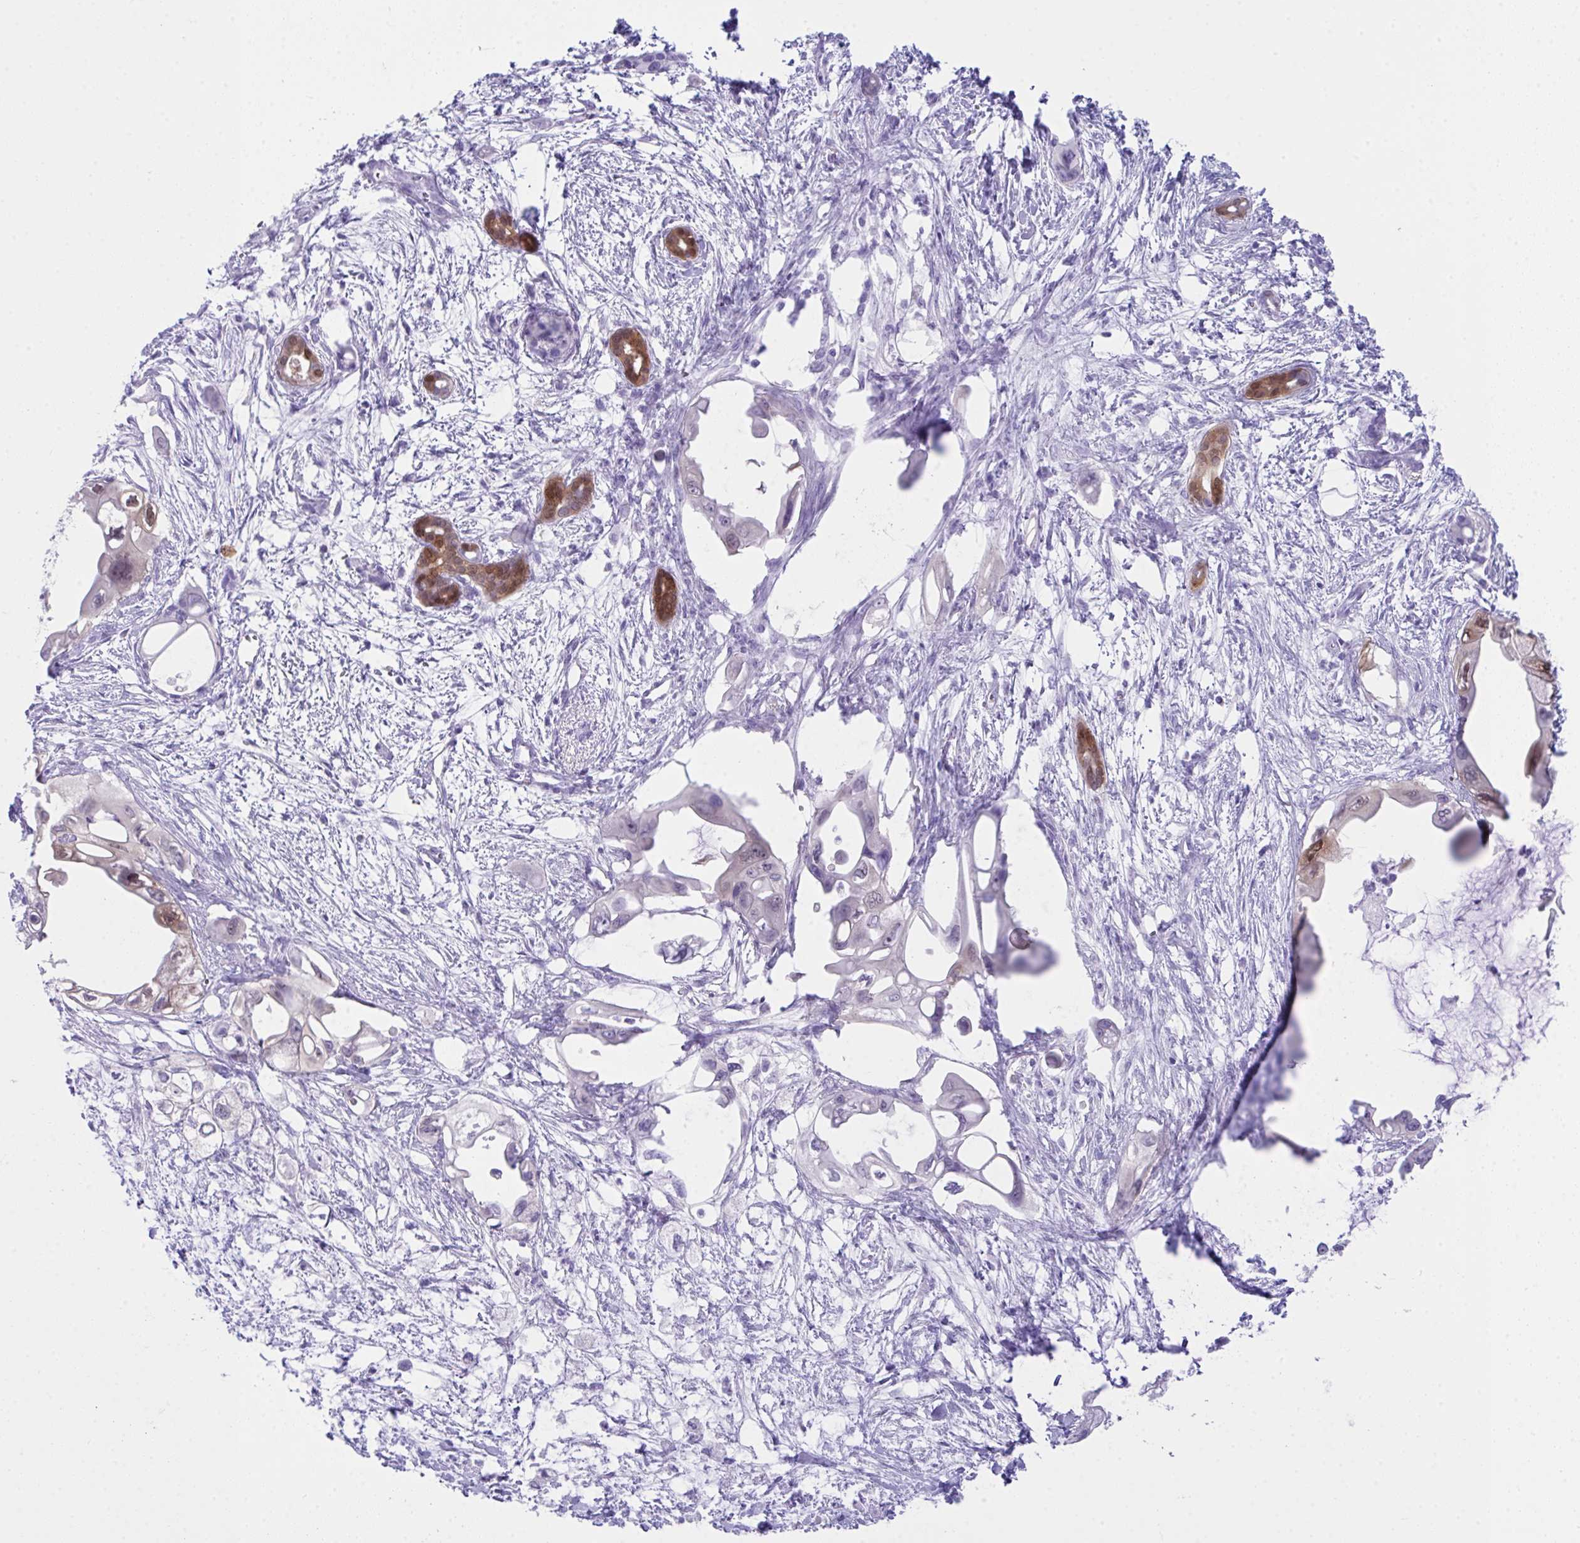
{"staining": {"intensity": "moderate", "quantity": ">75%", "location": "cytoplasmic/membranous,nuclear"}, "tissue": "pancreatic cancer", "cell_type": "Tumor cells", "image_type": "cancer", "snomed": [{"axis": "morphology", "description": "Adenocarcinoma, NOS"}, {"axis": "topography", "description": "Pancreas"}], "caption": "An immunohistochemistry micrograph of neoplastic tissue is shown. Protein staining in brown highlights moderate cytoplasmic/membranous and nuclear positivity in pancreatic adenocarcinoma within tumor cells.", "gene": "LGALS4", "patient": {"sex": "male", "age": 61}}